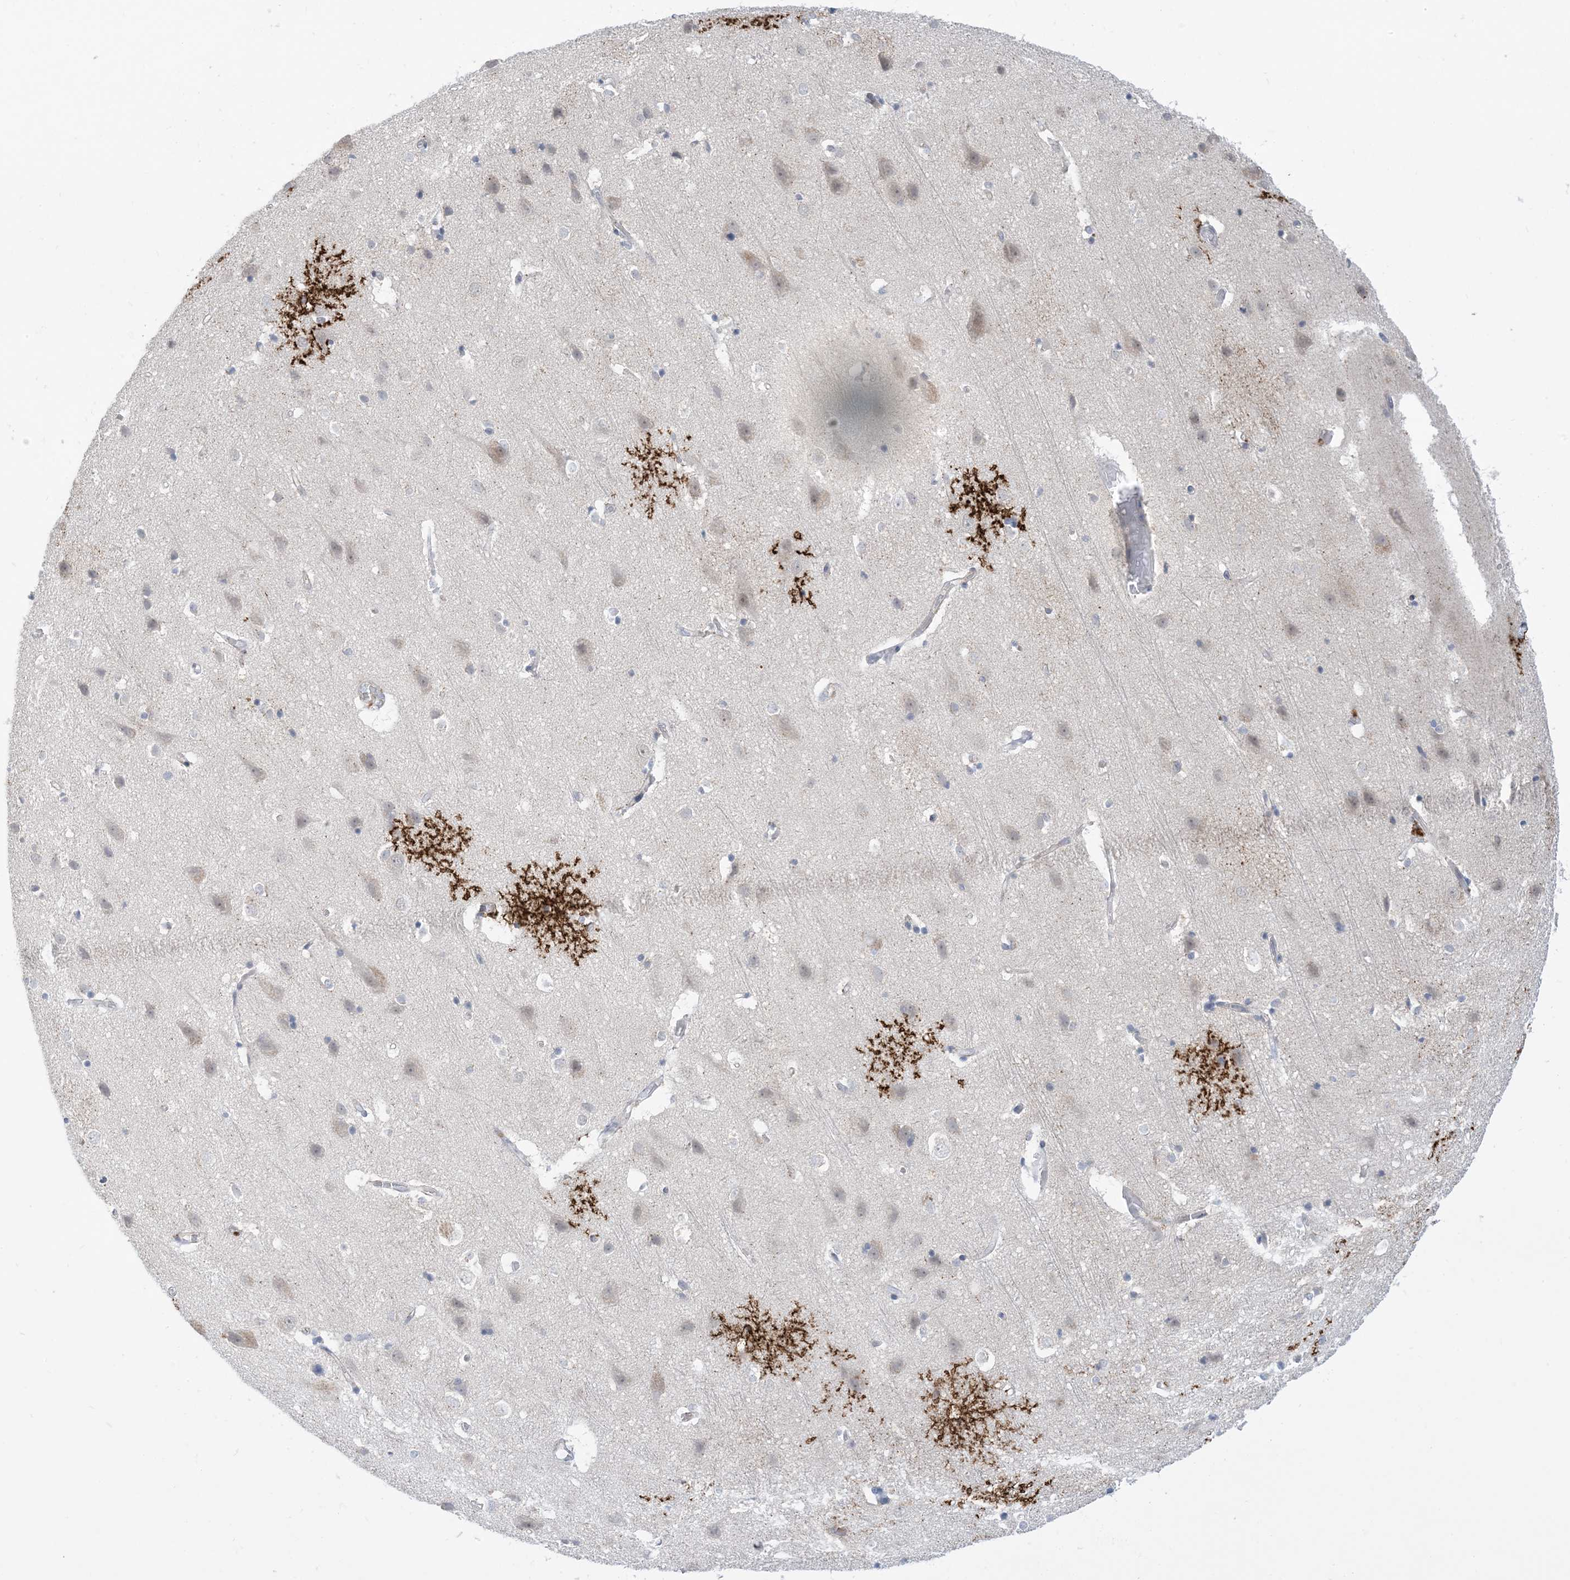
{"staining": {"intensity": "negative", "quantity": "none", "location": "none"}, "tissue": "cerebral cortex", "cell_type": "Endothelial cells", "image_type": "normal", "snomed": [{"axis": "morphology", "description": "Normal tissue, NOS"}, {"axis": "topography", "description": "Cerebral cortex"}], "caption": "DAB (3,3'-diaminobenzidine) immunohistochemical staining of normal cerebral cortex exhibits no significant staining in endothelial cells. The staining is performed using DAB brown chromogen with nuclei counter-stained in using hematoxylin.", "gene": "AOC1", "patient": {"sex": "male", "age": 54}}